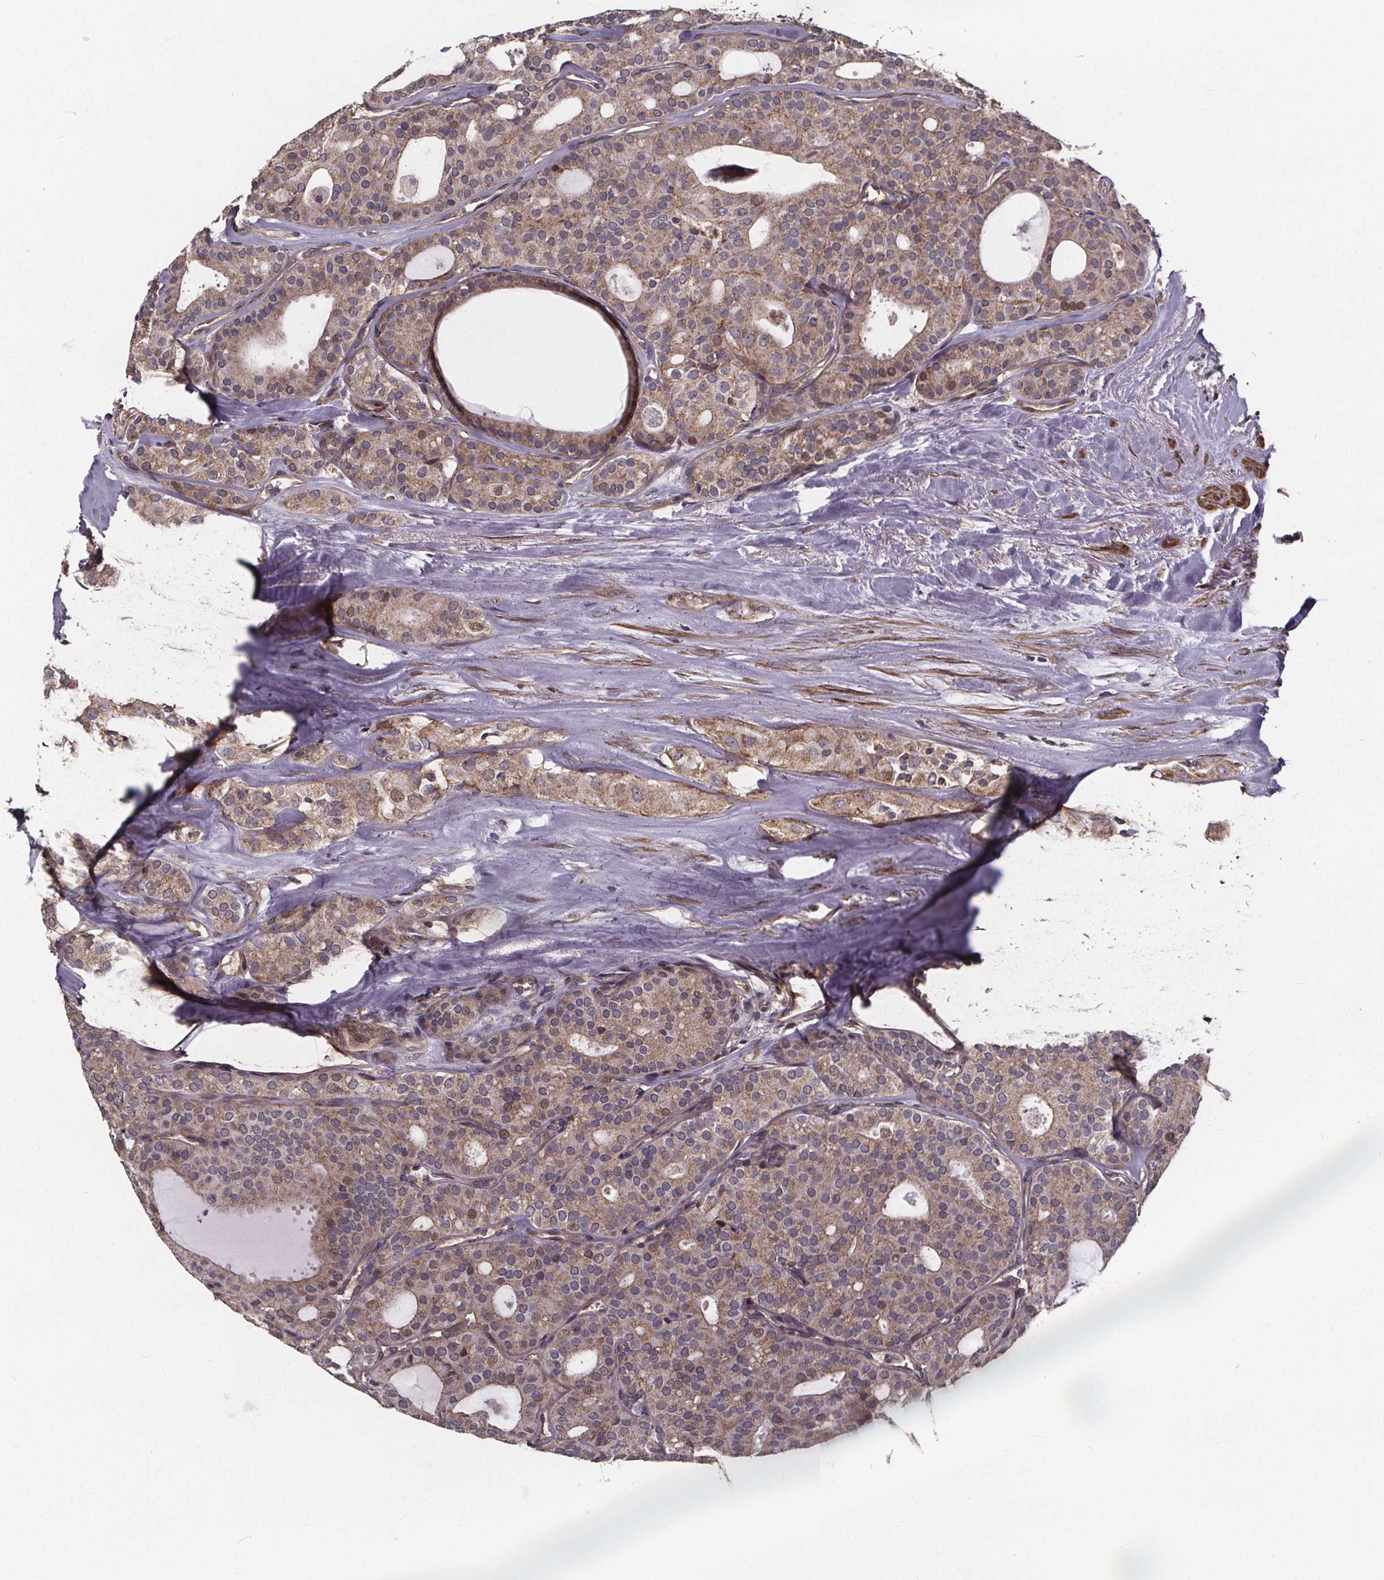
{"staining": {"intensity": "weak", "quantity": ">75%", "location": "cytoplasmic/membranous"}, "tissue": "thyroid cancer", "cell_type": "Tumor cells", "image_type": "cancer", "snomed": [{"axis": "morphology", "description": "Follicular adenoma carcinoma, NOS"}, {"axis": "topography", "description": "Thyroid gland"}], "caption": "DAB (3,3'-diaminobenzidine) immunohistochemical staining of thyroid cancer (follicular adenoma carcinoma) displays weak cytoplasmic/membranous protein staining in about >75% of tumor cells.", "gene": "YME1L1", "patient": {"sex": "male", "age": 75}}